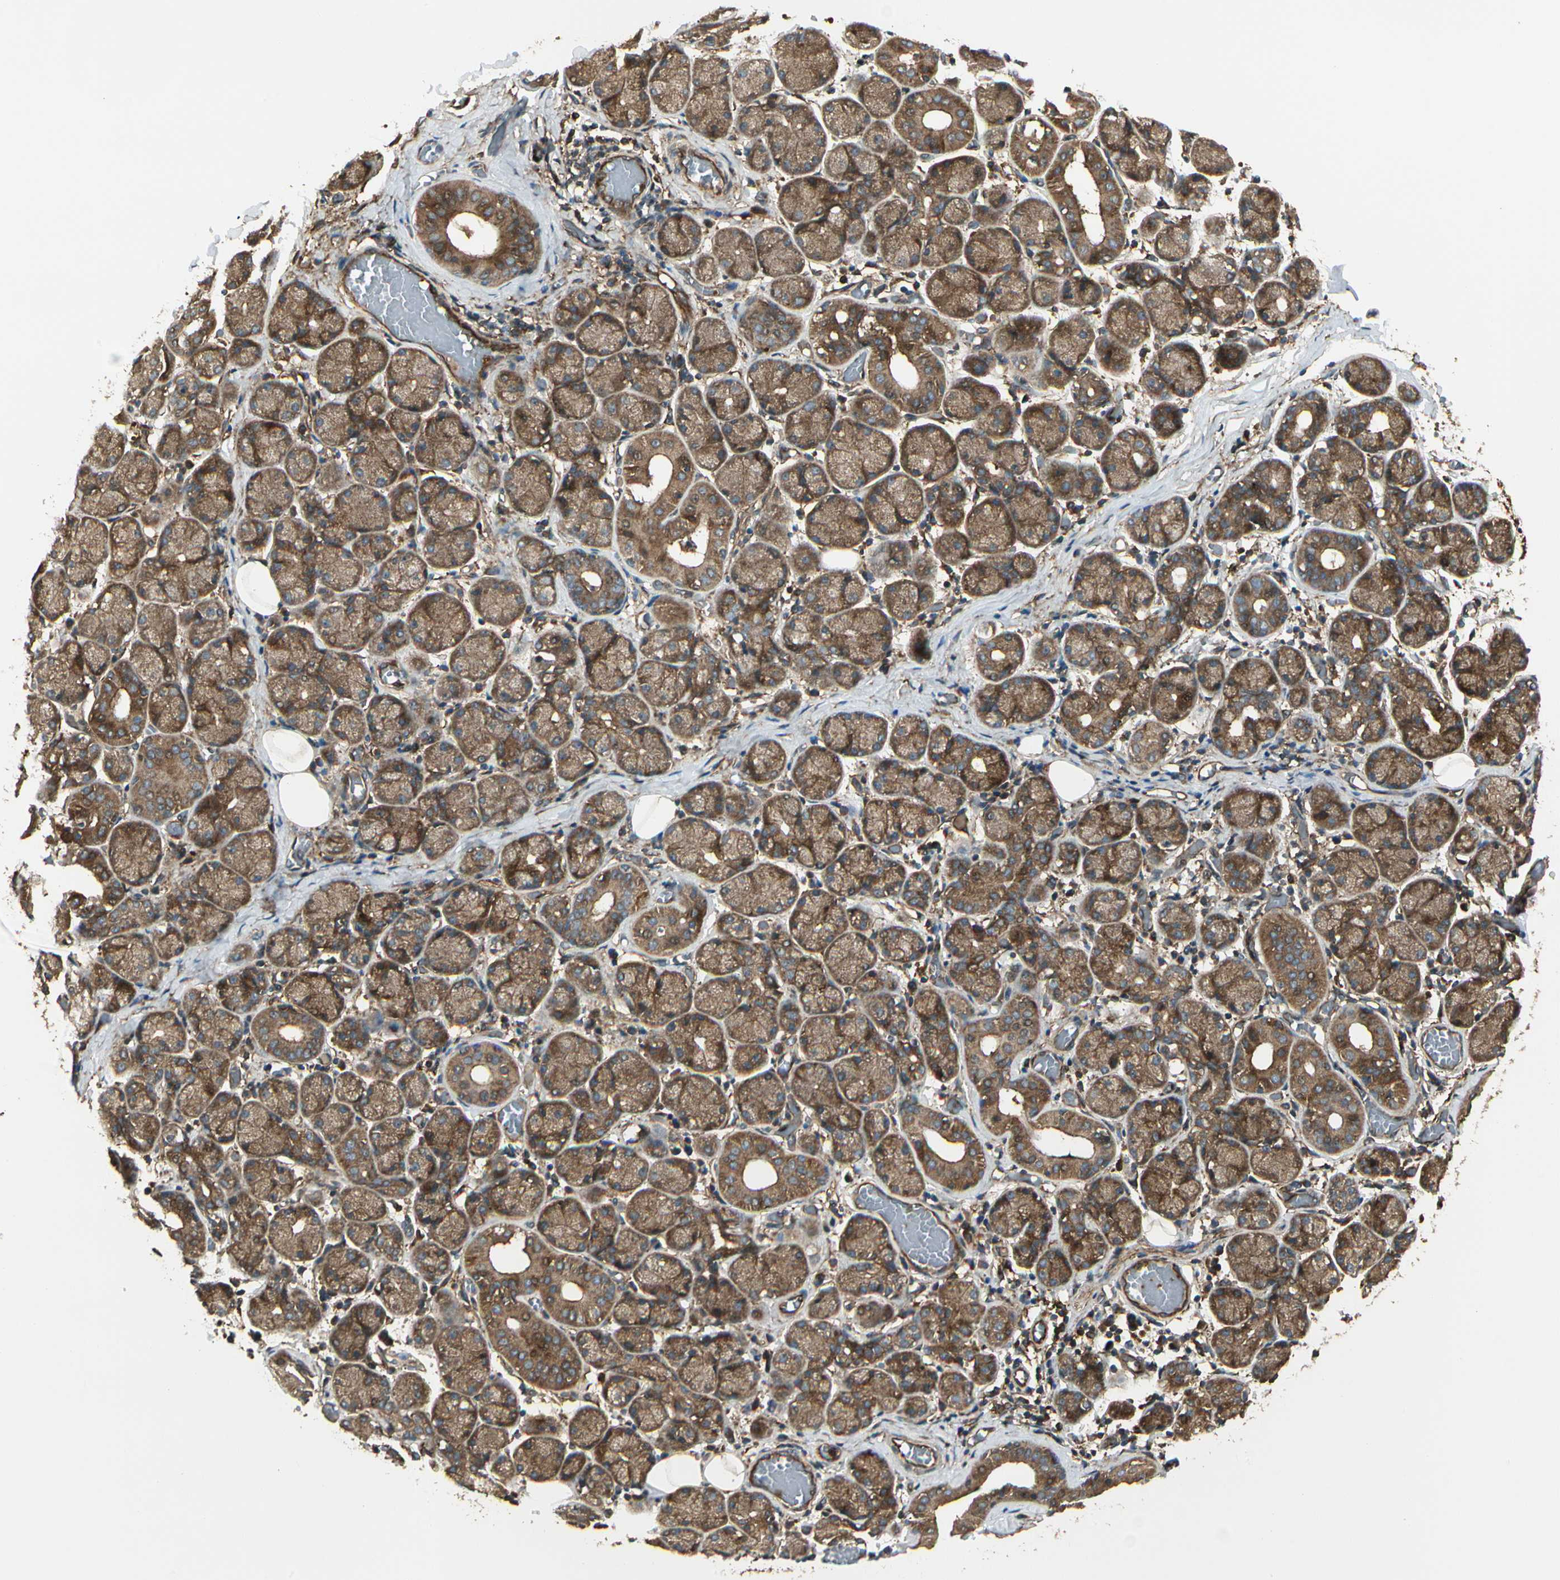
{"staining": {"intensity": "strong", "quantity": ">75%", "location": "cytoplasmic/membranous"}, "tissue": "salivary gland", "cell_type": "Glandular cells", "image_type": "normal", "snomed": [{"axis": "morphology", "description": "Normal tissue, NOS"}, {"axis": "topography", "description": "Salivary gland"}], "caption": "IHC image of benign salivary gland: salivary gland stained using IHC demonstrates high levels of strong protein expression localized specifically in the cytoplasmic/membranous of glandular cells, appearing as a cytoplasmic/membranous brown color.", "gene": "FKBP15", "patient": {"sex": "female", "age": 24}}